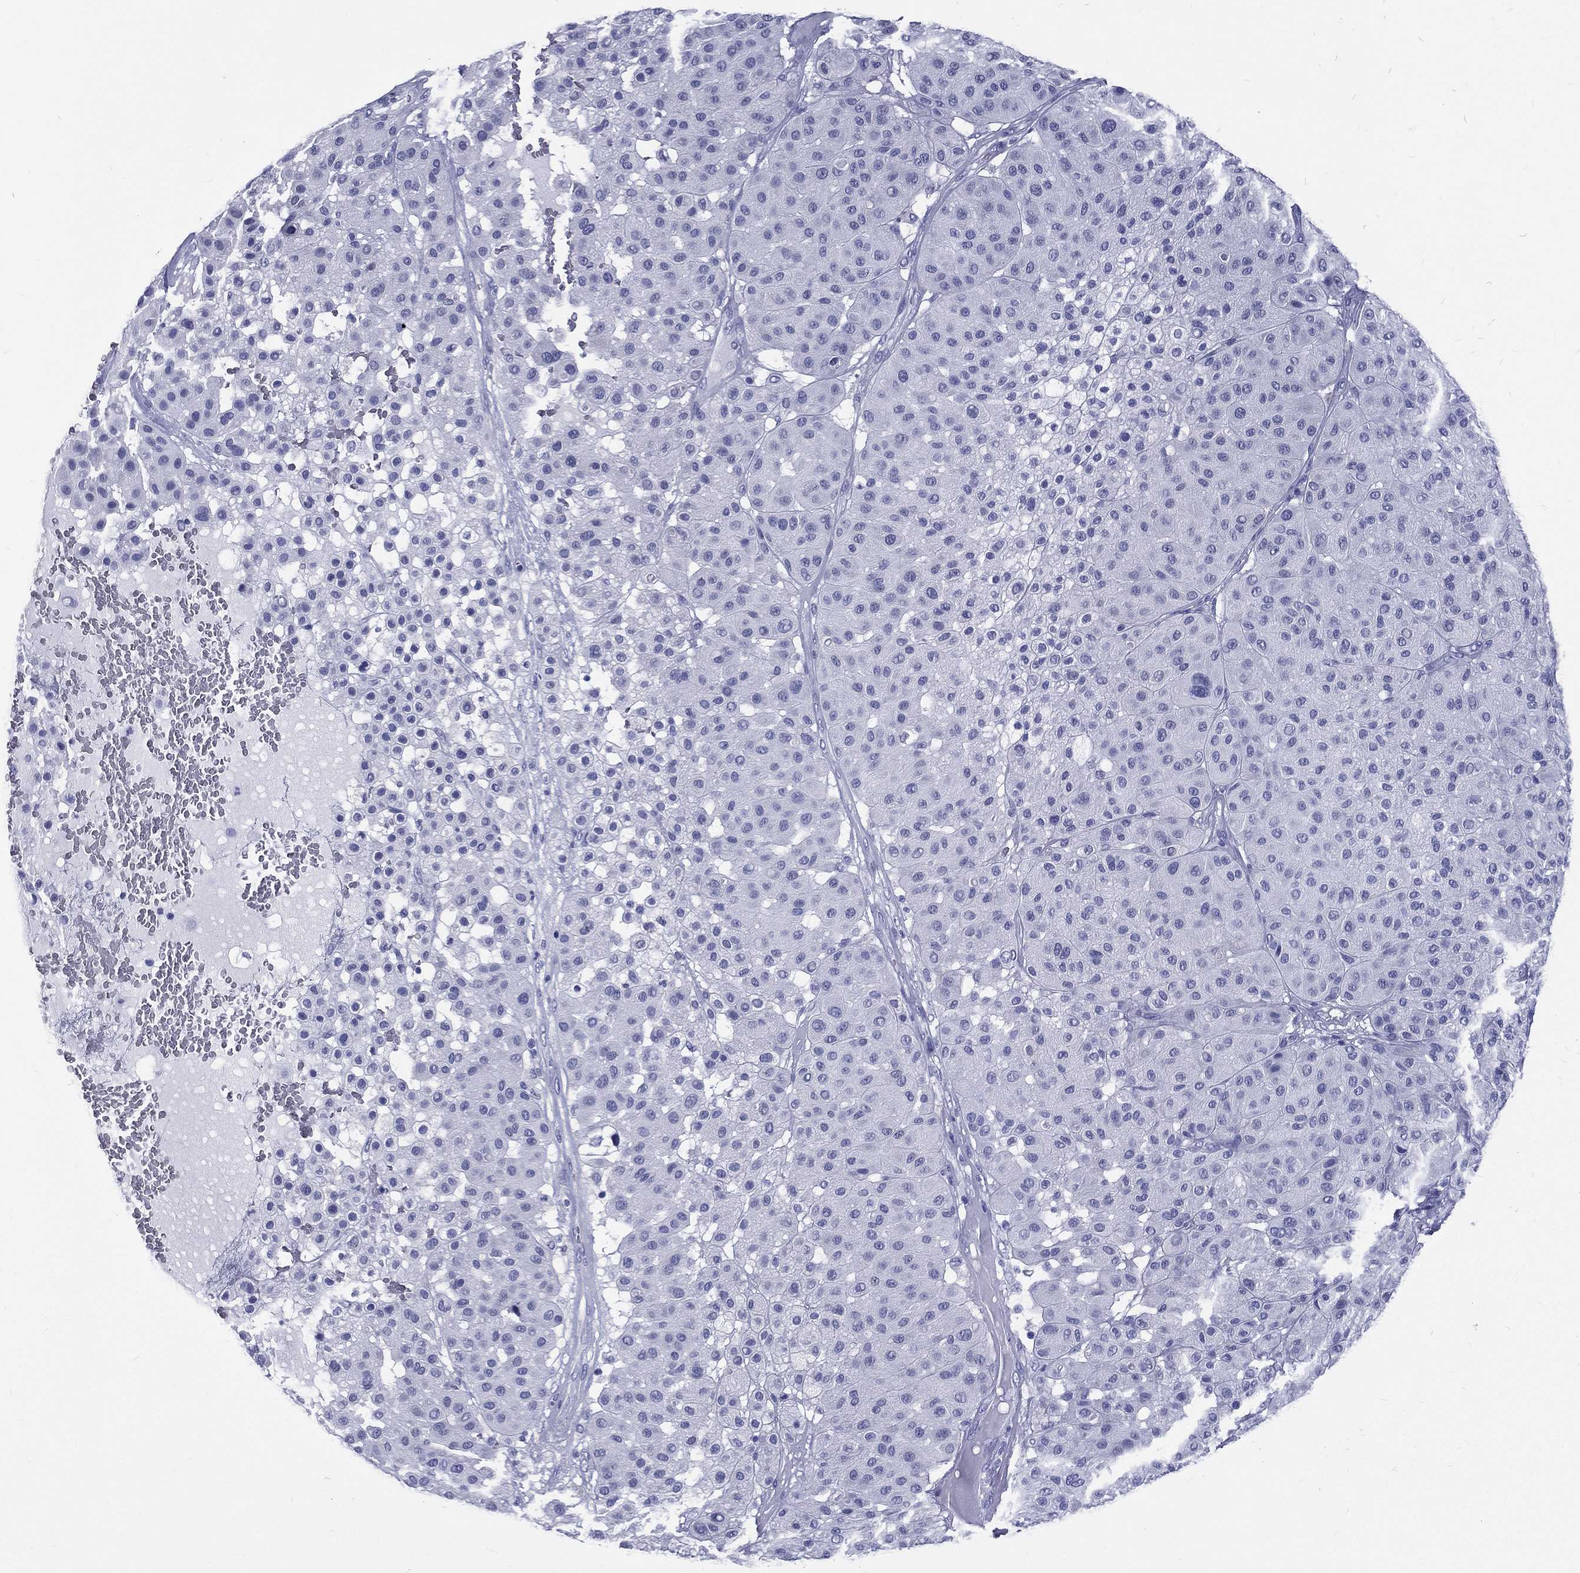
{"staining": {"intensity": "negative", "quantity": "none", "location": "none"}, "tissue": "melanoma", "cell_type": "Tumor cells", "image_type": "cancer", "snomed": [{"axis": "morphology", "description": "Malignant melanoma, Metastatic site"}, {"axis": "topography", "description": "Smooth muscle"}], "caption": "This photomicrograph is of malignant melanoma (metastatic site) stained with IHC to label a protein in brown with the nuclei are counter-stained blue. There is no expression in tumor cells. (Brightfield microscopy of DAB immunohistochemistry (IHC) at high magnification).", "gene": "RSPH4A", "patient": {"sex": "male", "age": 41}}